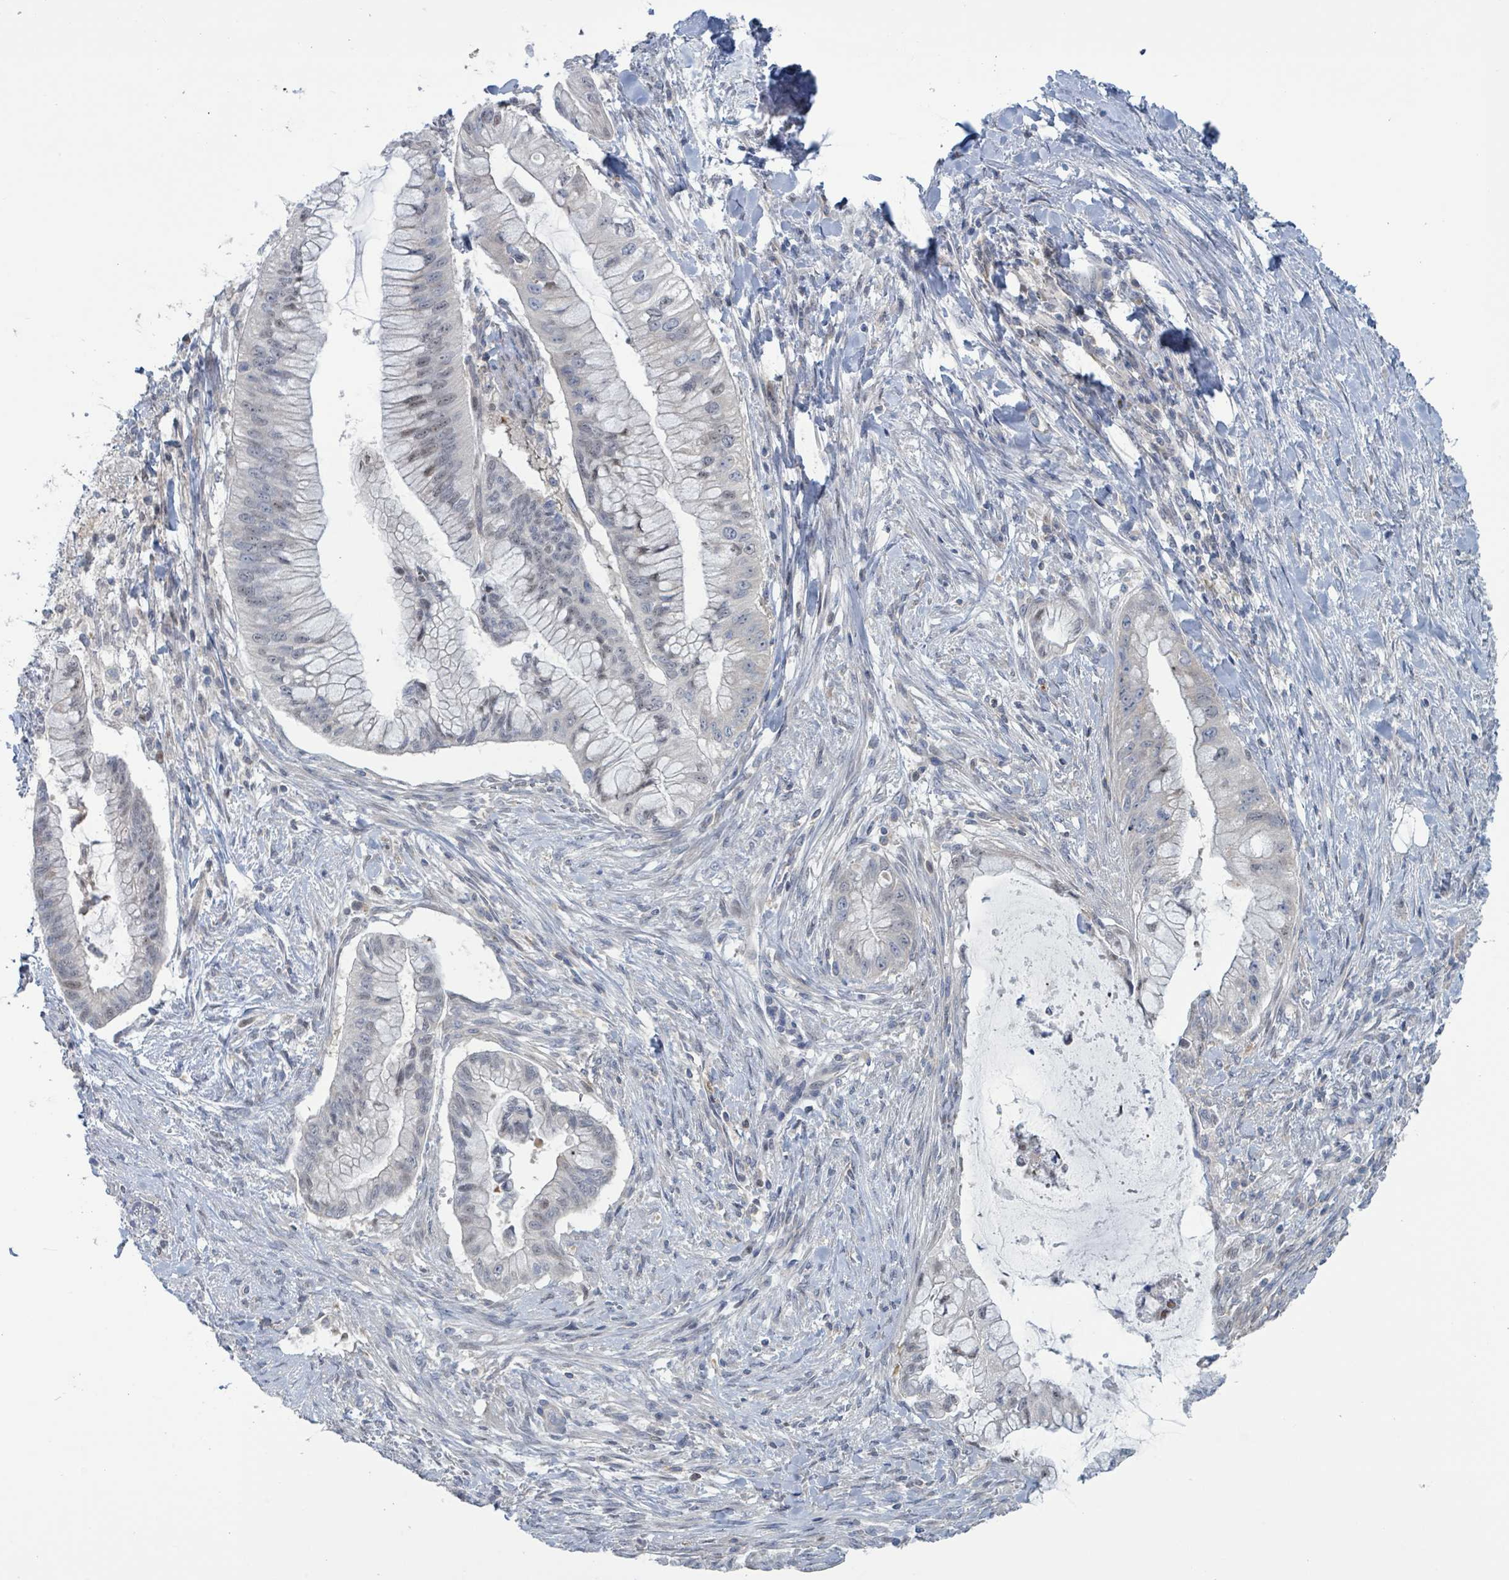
{"staining": {"intensity": "moderate", "quantity": "<25%", "location": "cytoplasmic/membranous,nuclear"}, "tissue": "pancreatic cancer", "cell_type": "Tumor cells", "image_type": "cancer", "snomed": [{"axis": "morphology", "description": "Adenocarcinoma, NOS"}, {"axis": "topography", "description": "Pancreas"}], "caption": "IHC of adenocarcinoma (pancreatic) reveals low levels of moderate cytoplasmic/membranous and nuclear expression in about <25% of tumor cells.", "gene": "DGKZ", "patient": {"sex": "male", "age": 48}}